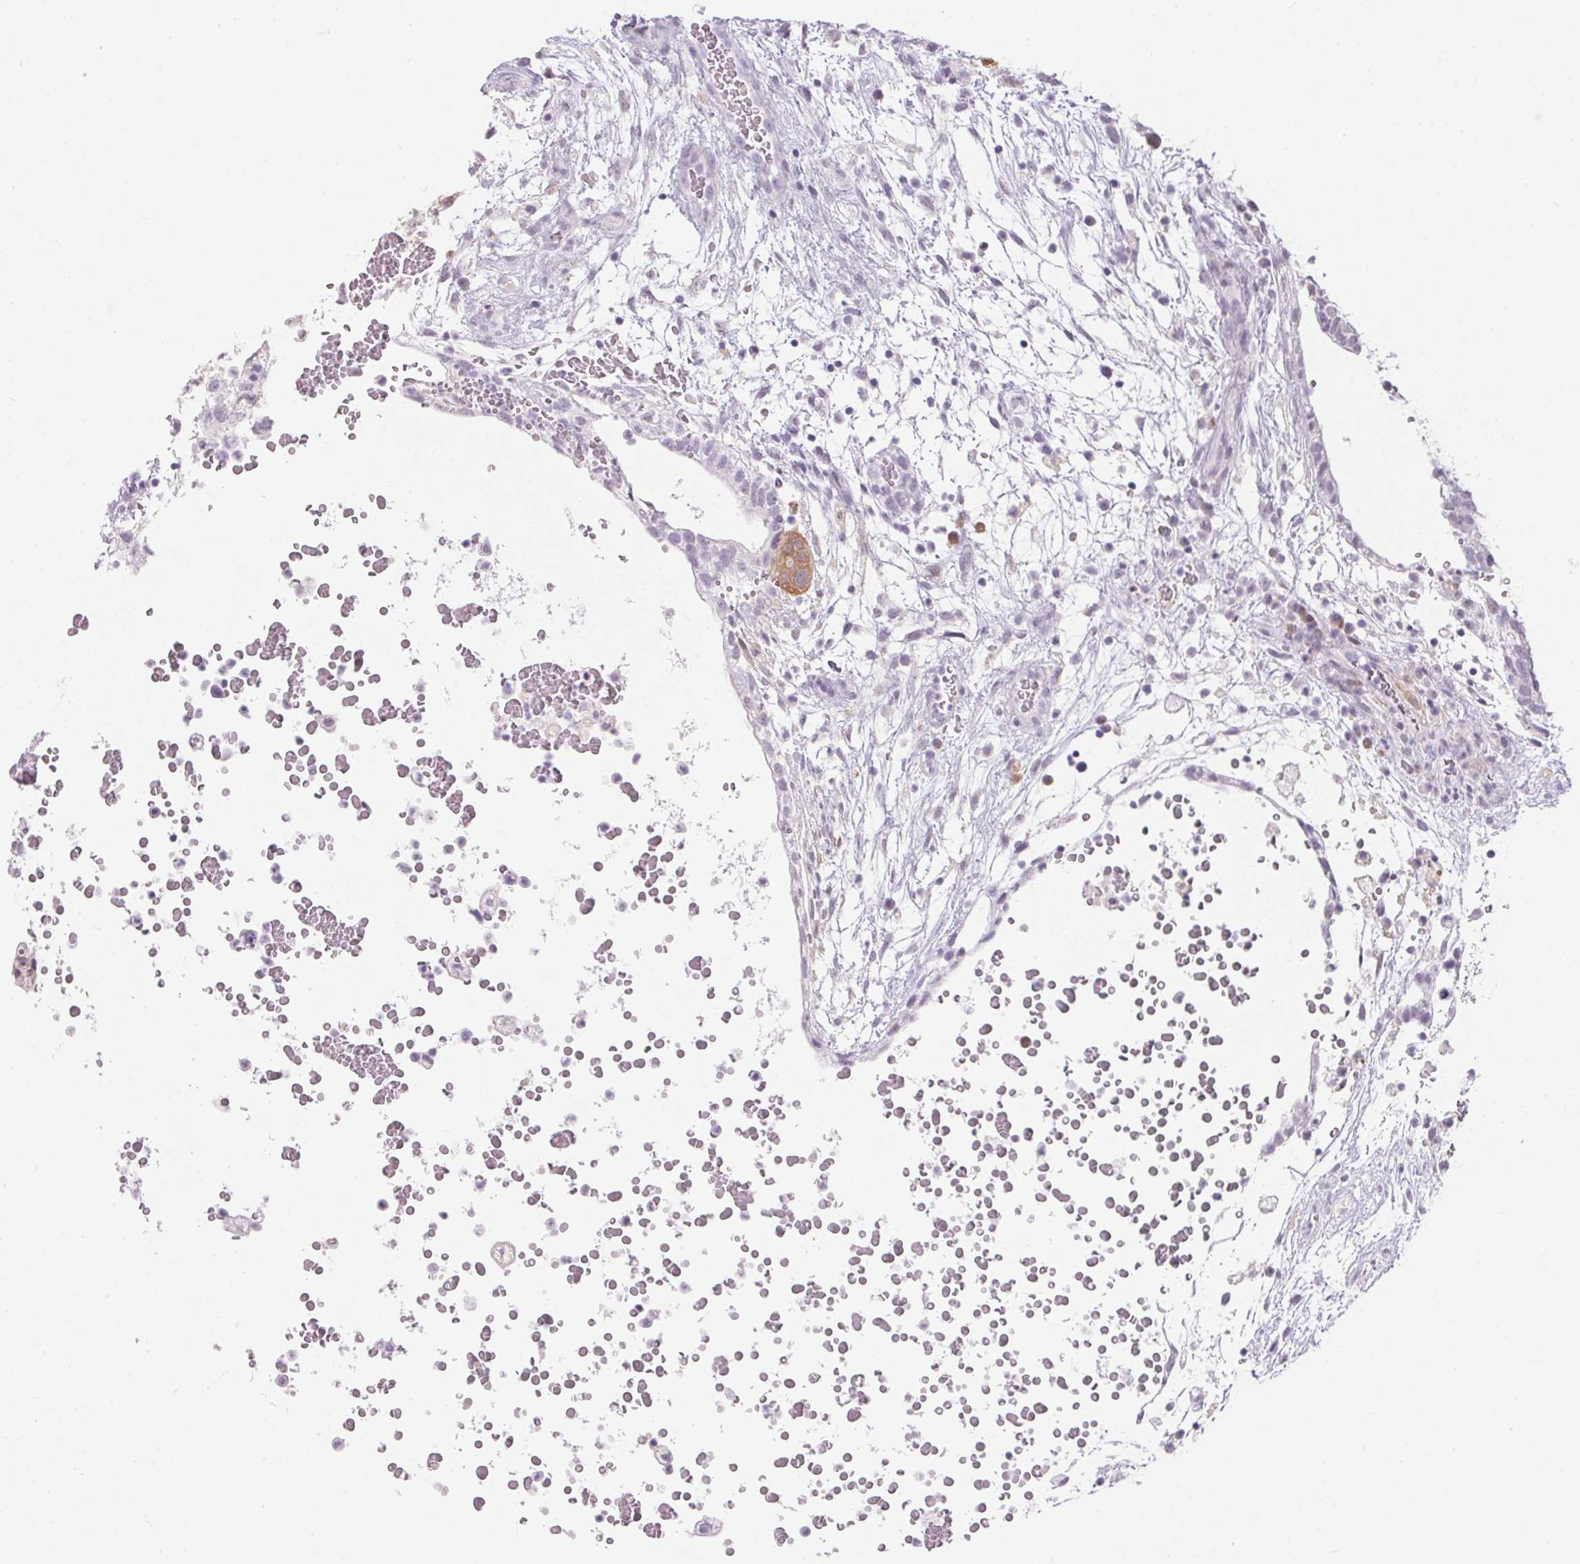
{"staining": {"intensity": "negative", "quantity": "none", "location": "none"}, "tissue": "testis cancer", "cell_type": "Tumor cells", "image_type": "cancer", "snomed": [{"axis": "morphology", "description": "Normal tissue, NOS"}, {"axis": "morphology", "description": "Carcinoma, Embryonal, NOS"}, {"axis": "topography", "description": "Testis"}], "caption": "The image demonstrates no staining of tumor cells in embryonal carcinoma (testis). (Brightfield microscopy of DAB (3,3'-diaminobenzidine) immunohistochemistry at high magnification).", "gene": "CADPS", "patient": {"sex": "male", "age": 32}}